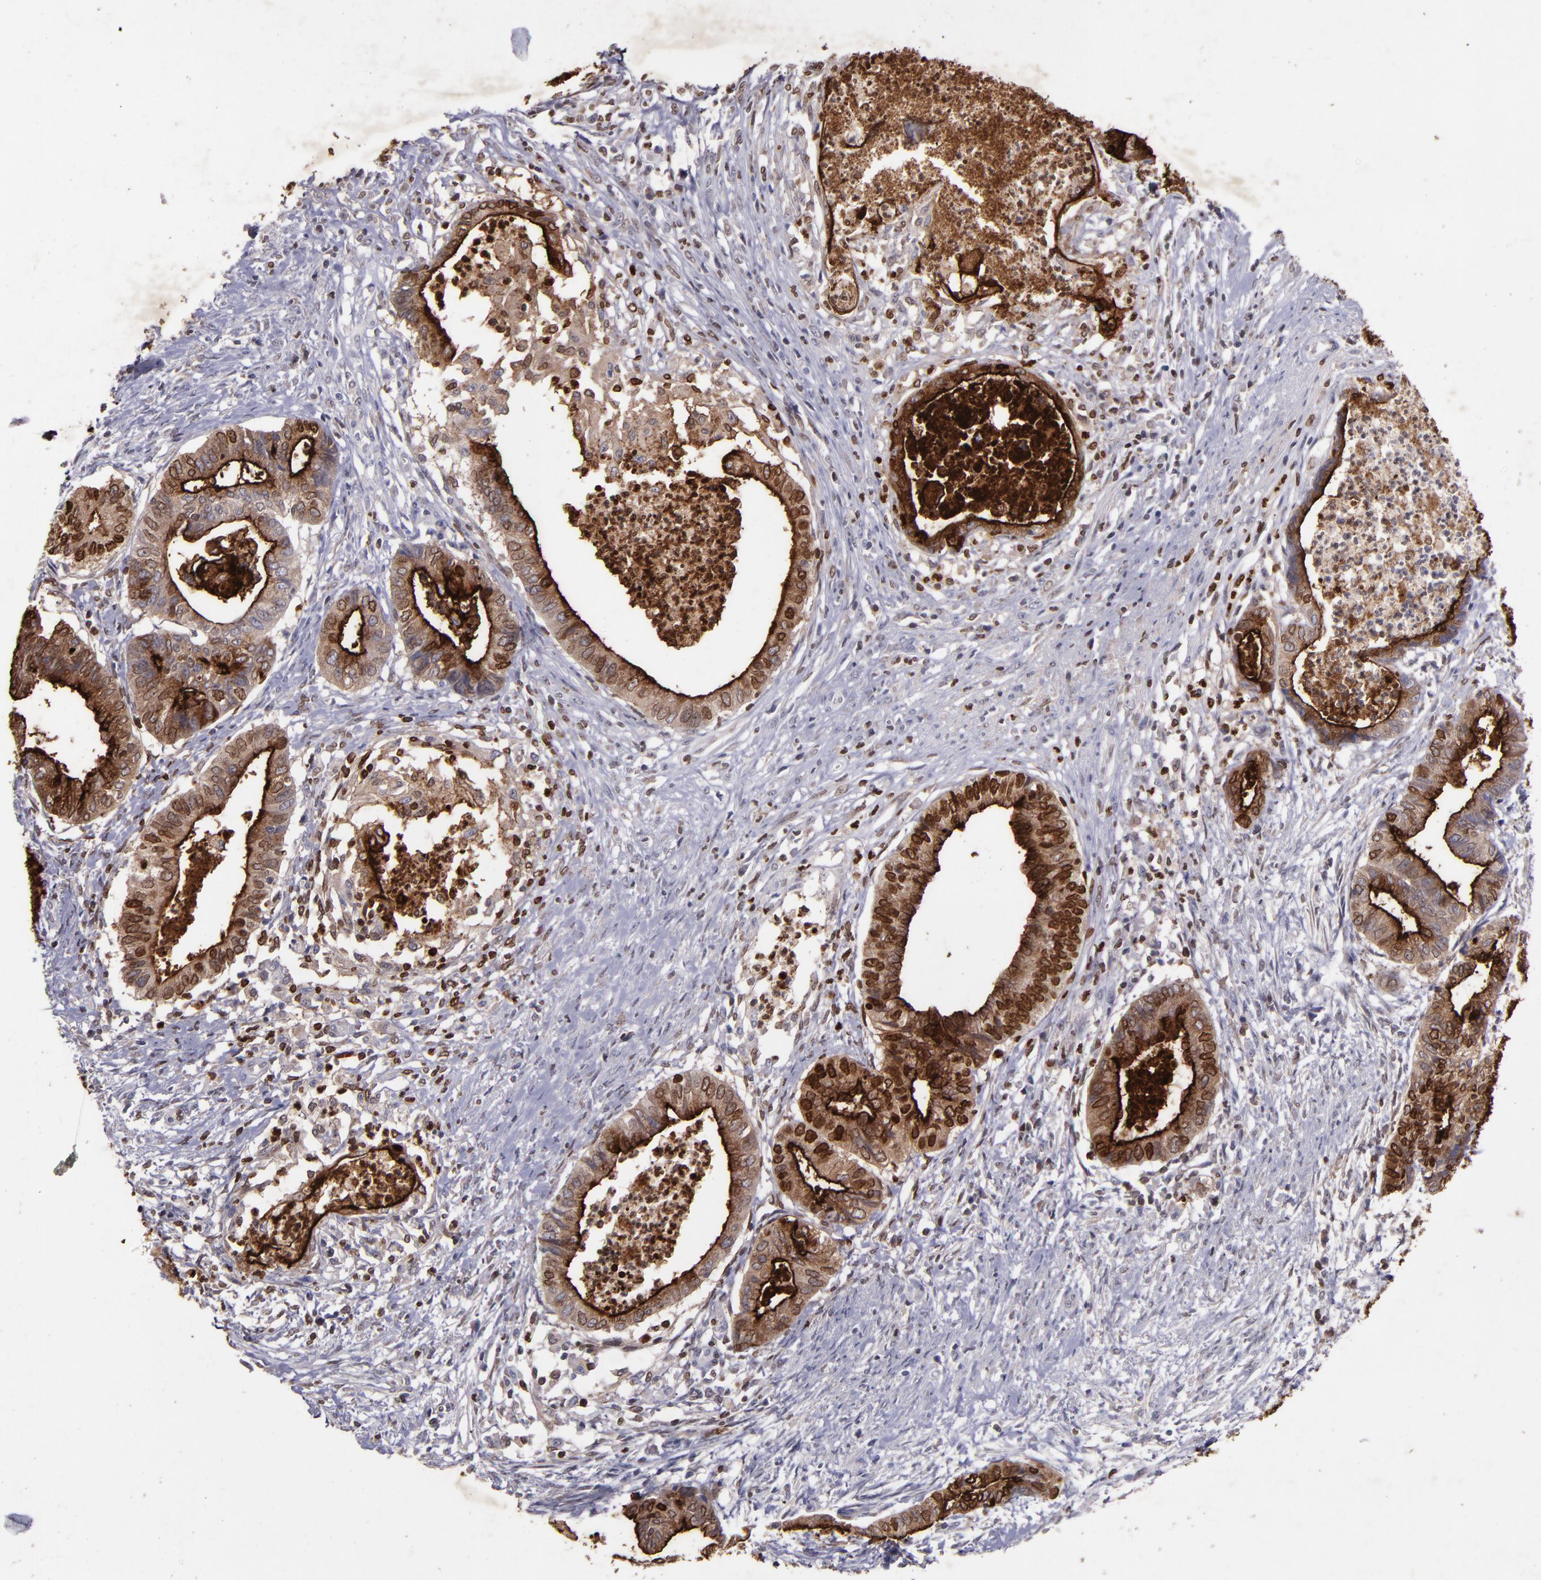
{"staining": {"intensity": "moderate", "quantity": ">75%", "location": "cytoplasmic/membranous,nuclear"}, "tissue": "endometrial cancer", "cell_type": "Tumor cells", "image_type": "cancer", "snomed": [{"axis": "morphology", "description": "Necrosis, NOS"}, {"axis": "morphology", "description": "Adenocarcinoma, NOS"}, {"axis": "topography", "description": "Endometrium"}], "caption": "Adenocarcinoma (endometrial) tissue displays moderate cytoplasmic/membranous and nuclear expression in approximately >75% of tumor cells", "gene": "MFGE8", "patient": {"sex": "female", "age": 79}}